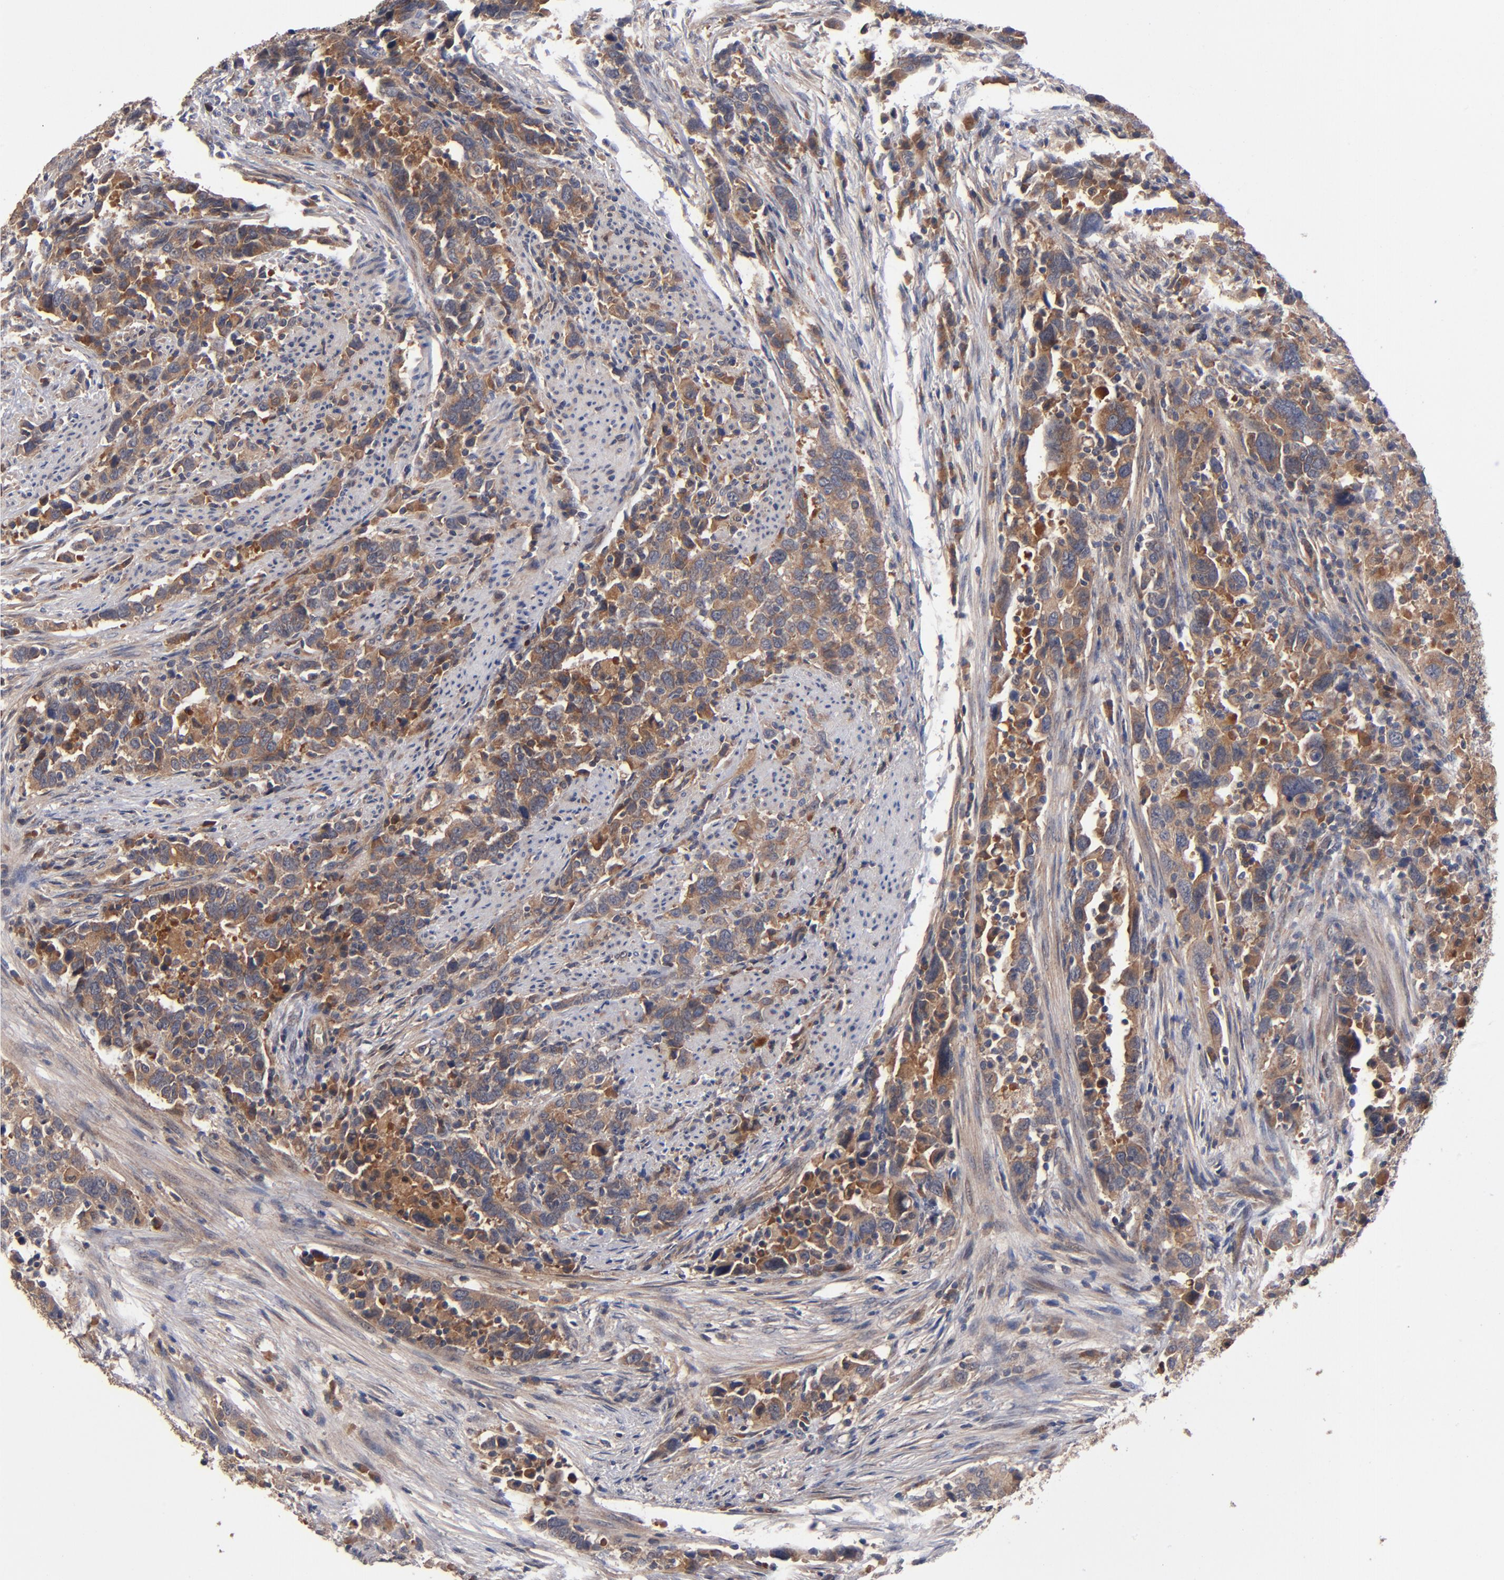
{"staining": {"intensity": "moderate", "quantity": ">75%", "location": "cytoplasmic/membranous"}, "tissue": "urothelial cancer", "cell_type": "Tumor cells", "image_type": "cancer", "snomed": [{"axis": "morphology", "description": "Urothelial carcinoma, High grade"}, {"axis": "topography", "description": "Urinary bladder"}], "caption": "An image of human urothelial carcinoma (high-grade) stained for a protein reveals moderate cytoplasmic/membranous brown staining in tumor cells.", "gene": "BDKRB1", "patient": {"sex": "male", "age": 61}}